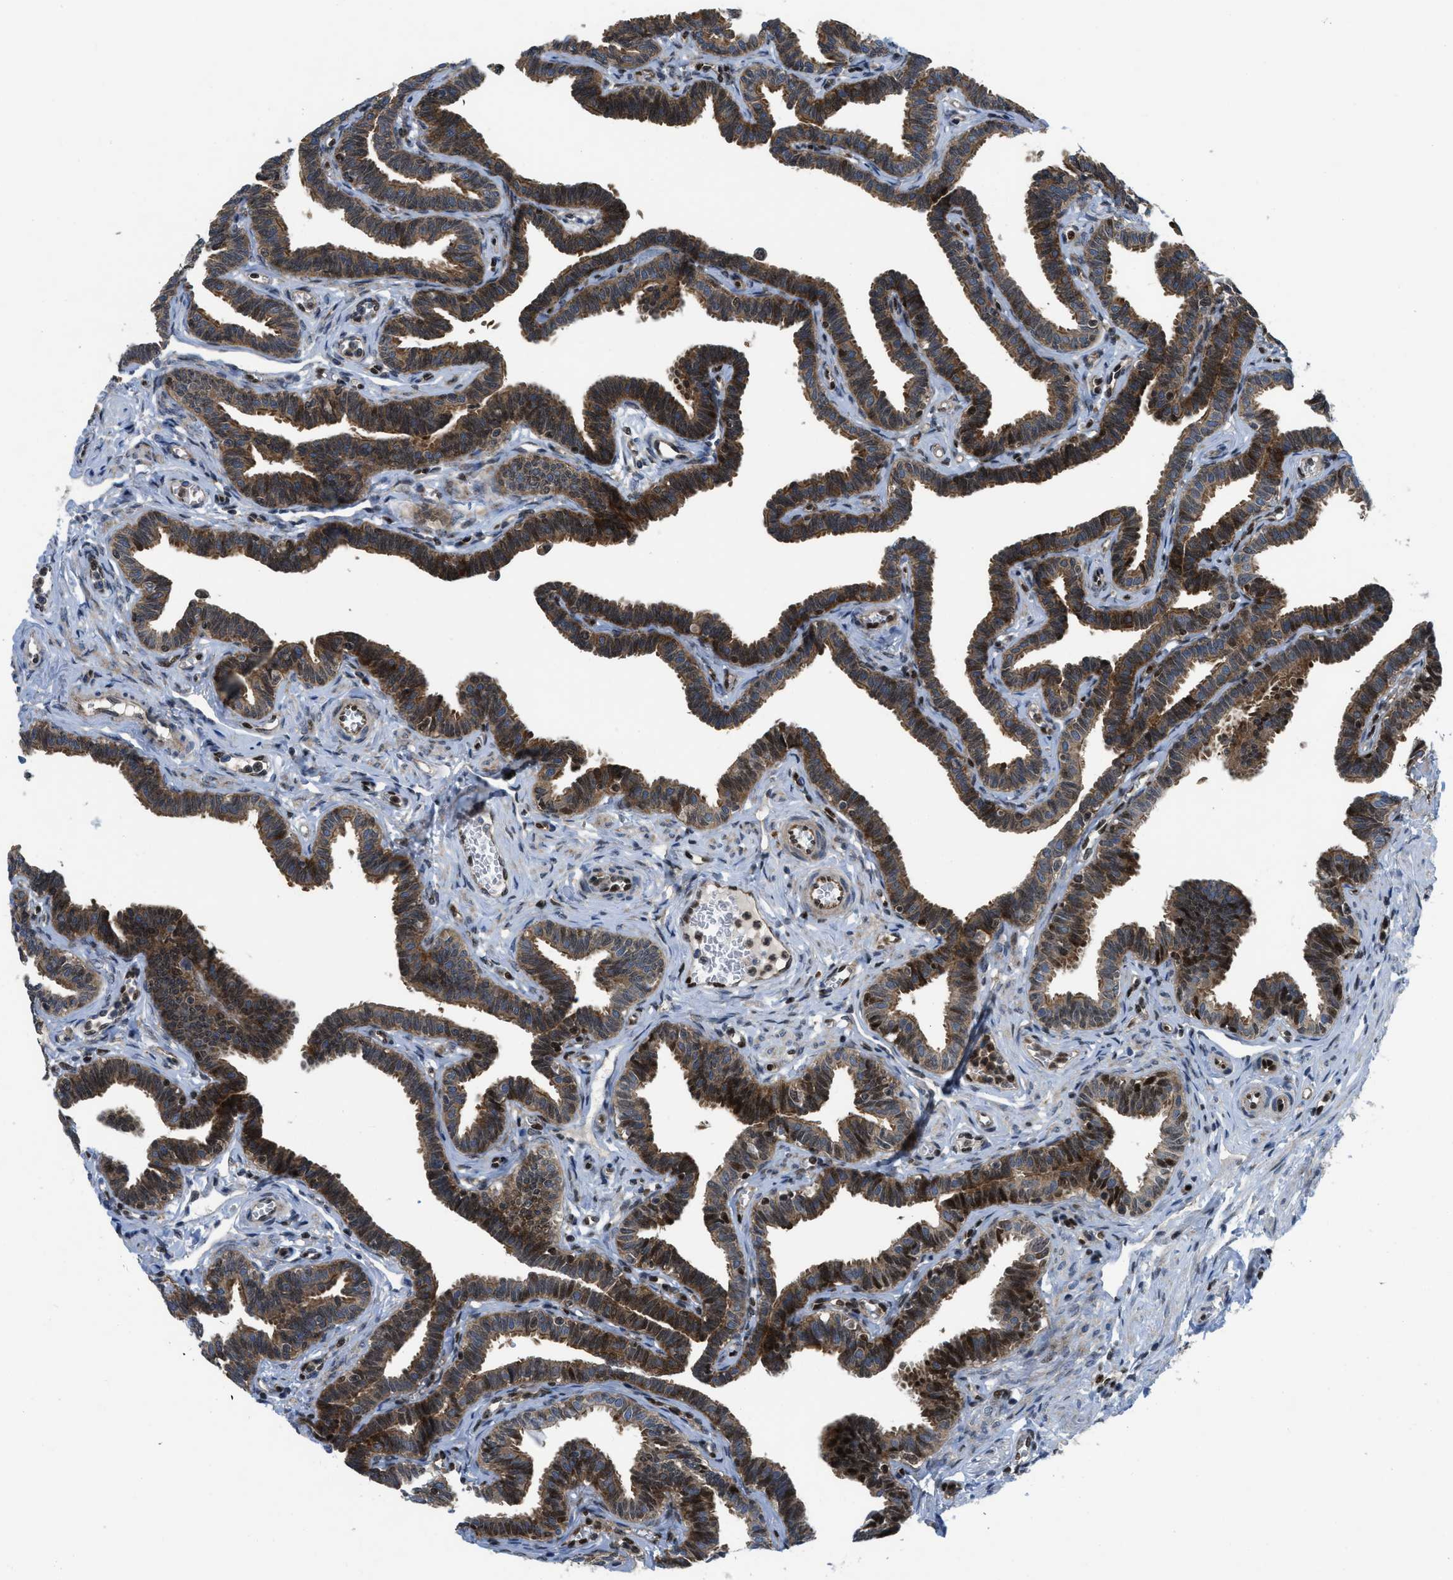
{"staining": {"intensity": "moderate", "quantity": ">75%", "location": "cytoplasmic/membranous,nuclear"}, "tissue": "fallopian tube", "cell_type": "Glandular cells", "image_type": "normal", "snomed": [{"axis": "morphology", "description": "Normal tissue, NOS"}, {"axis": "topography", "description": "Fallopian tube"}, {"axis": "topography", "description": "Ovary"}], "caption": "DAB immunohistochemical staining of normal human fallopian tube reveals moderate cytoplasmic/membranous,nuclear protein expression in about >75% of glandular cells.", "gene": "PPP2CB", "patient": {"sex": "female", "age": 23}}